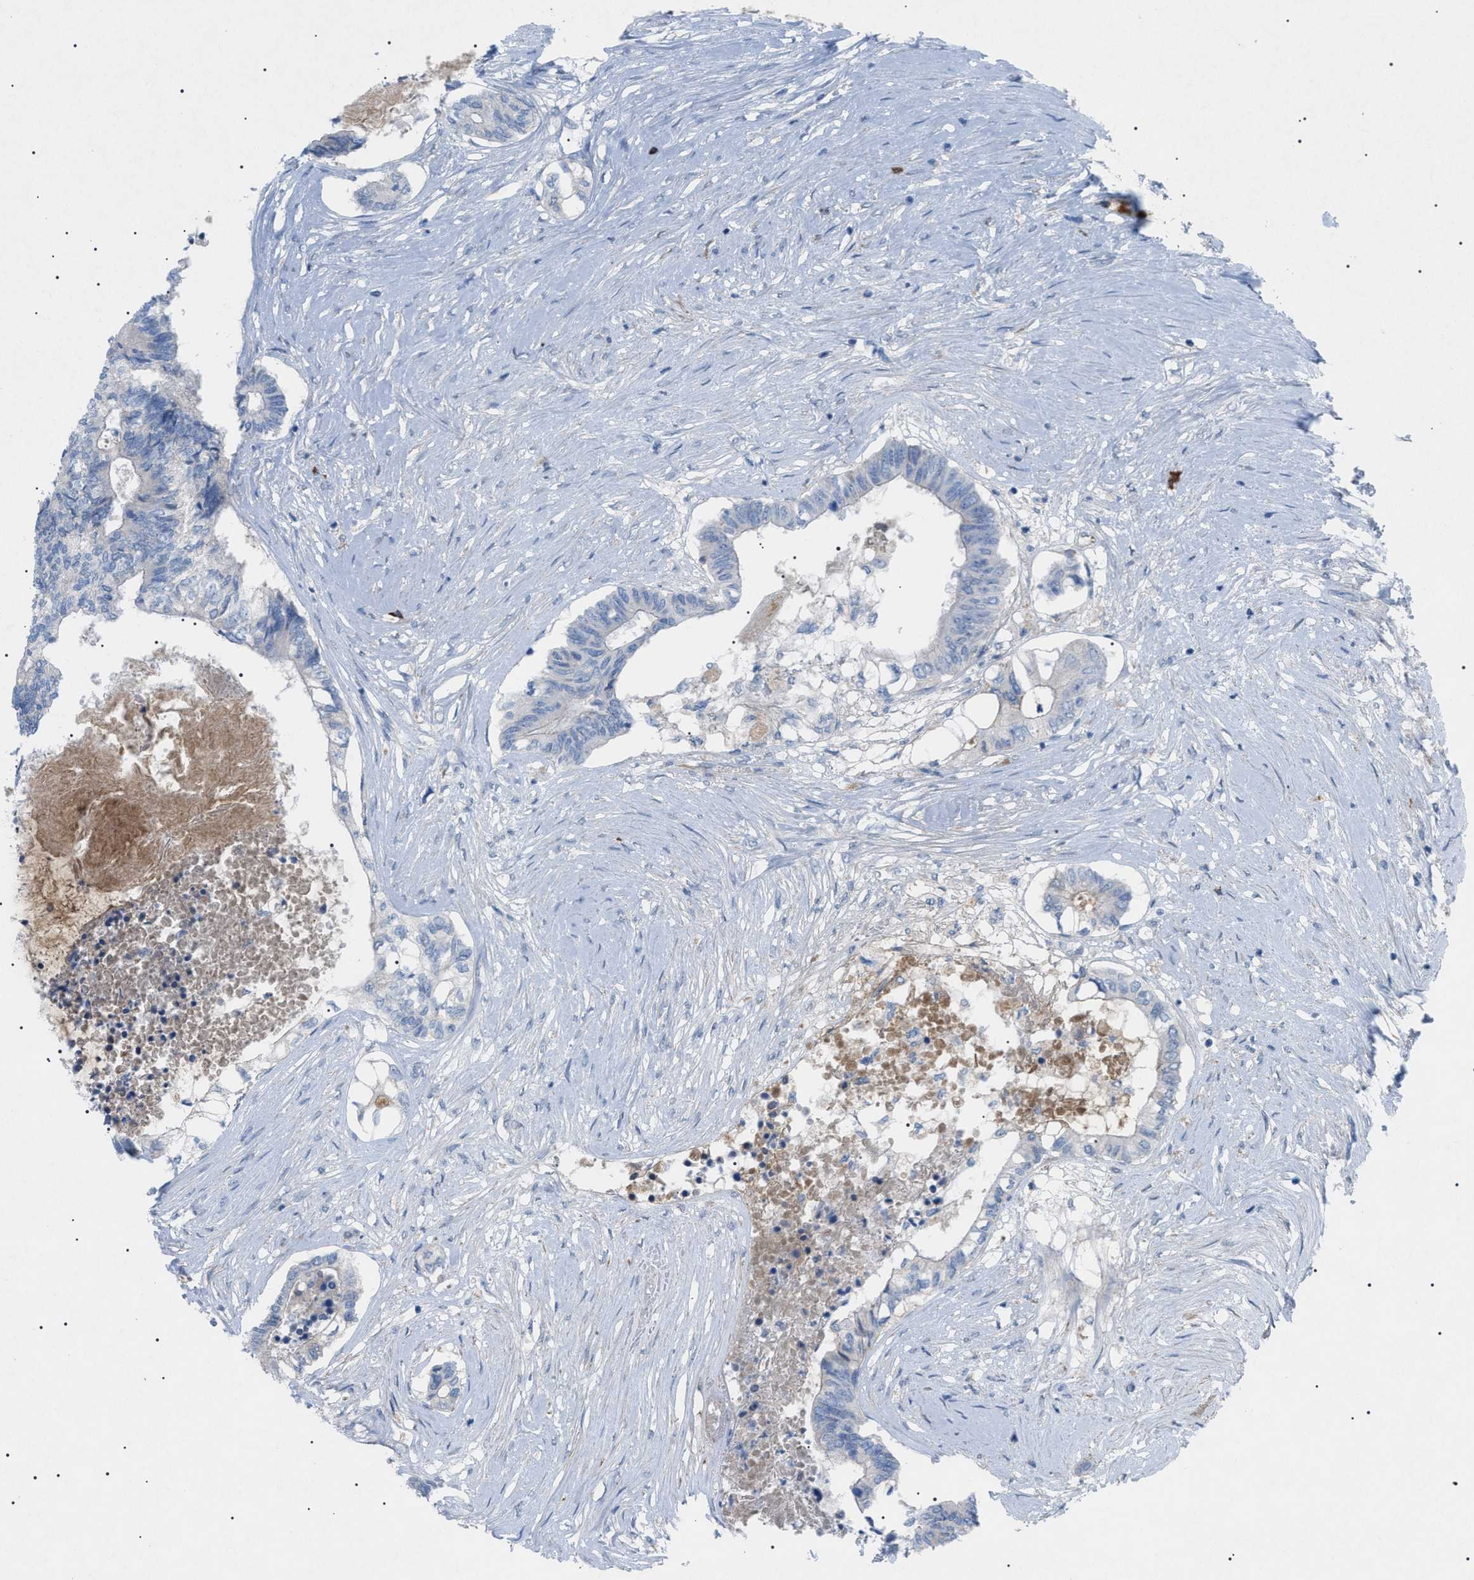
{"staining": {"intensity": "negative", "quantity": "none", "location": "none"}, "tissue": "colorectal cancer", "cell_type": "Tumor cells", "image_type": "cancer", "snomed": [{"axis": "morphology", "description": "Adenocarcinoma, NOS"}, {"axis": "topography", "description": "Rectum"}], "caption": "Protein analysis of adenocarcinoma (colorectal) exhibits no significant expression in tumor cells.", "gene": "ADAMTS1", "patient": {"sex": "male", "age": 63}}